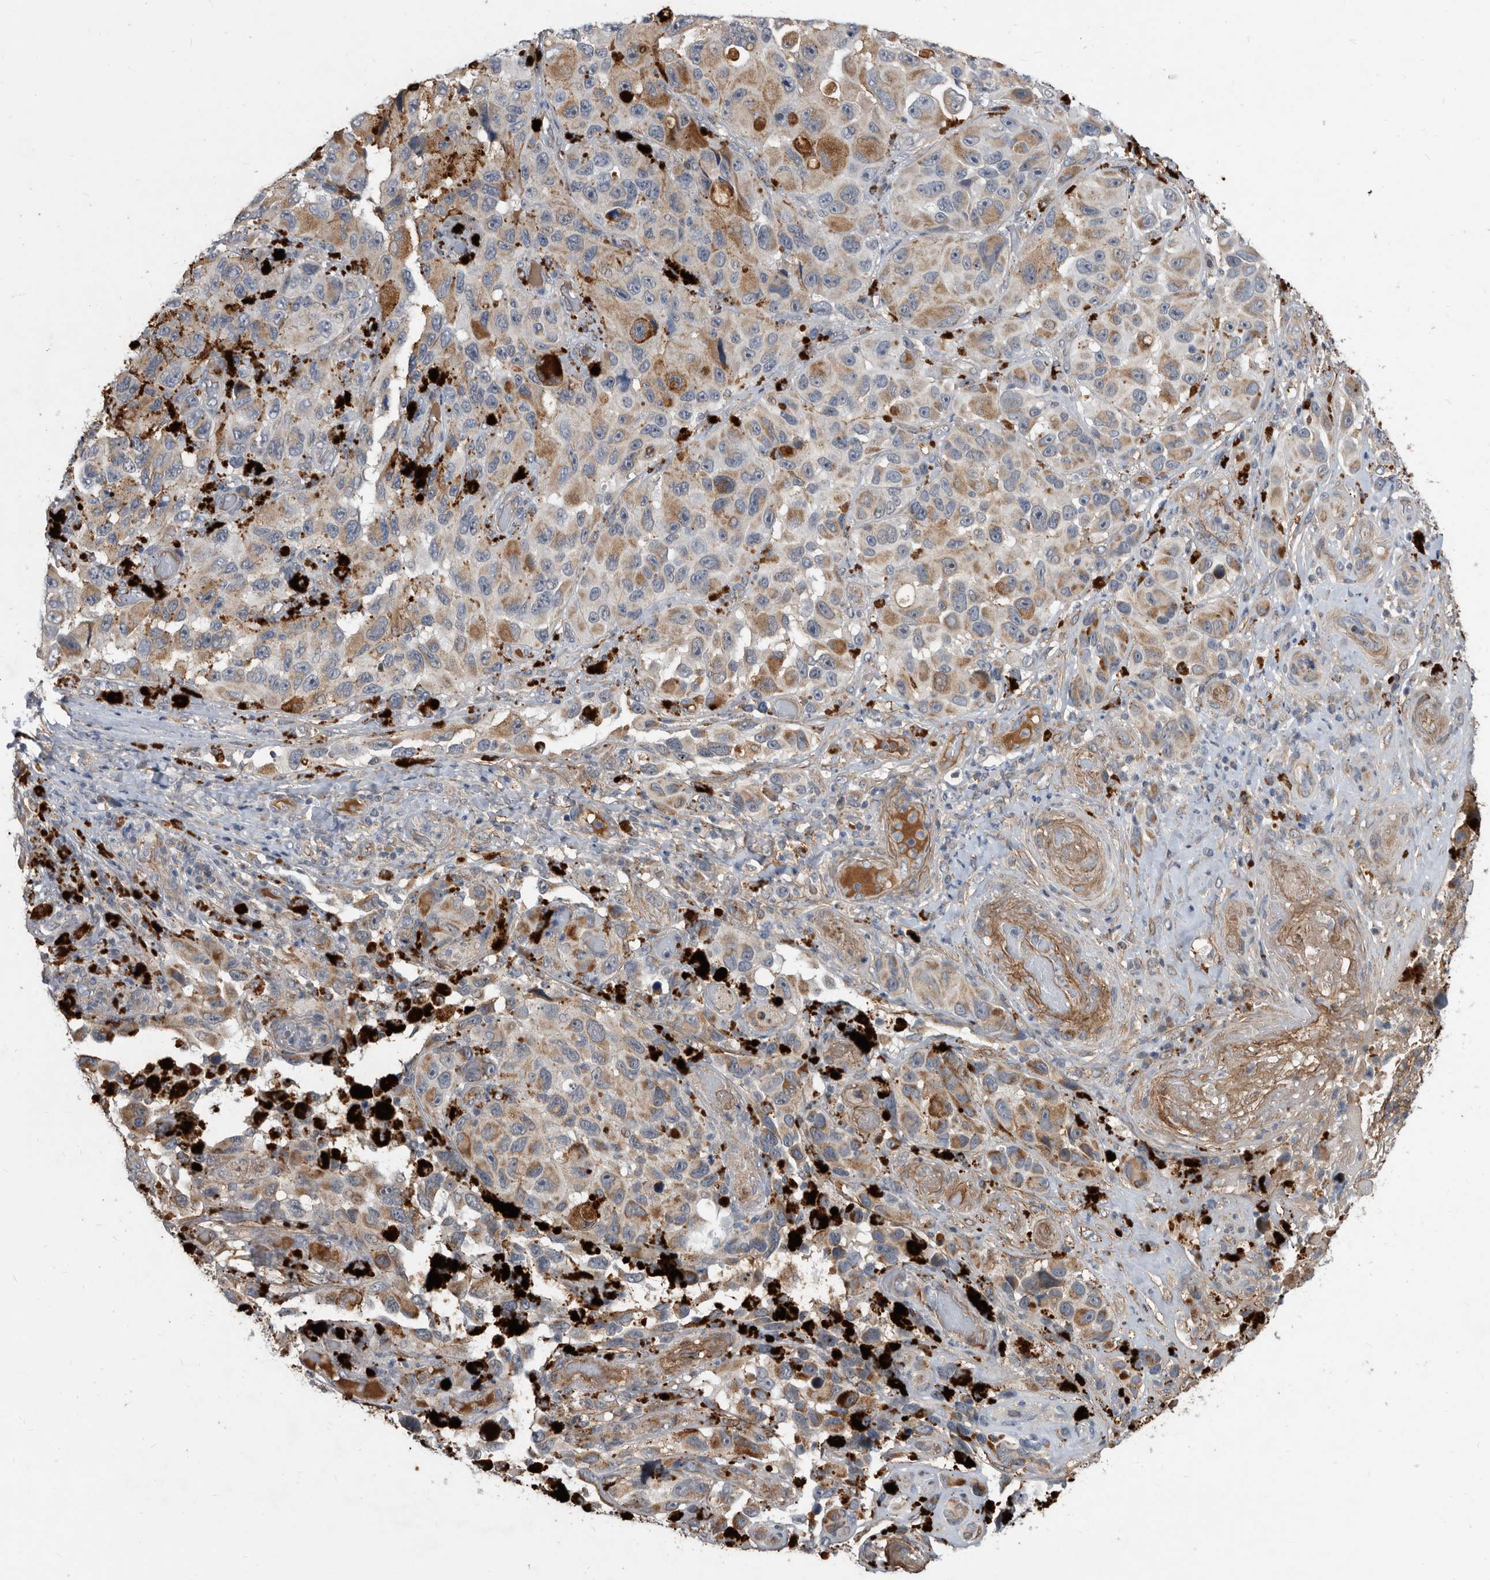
{"staining": {"intensity": "weak", "quantity": "<25%", "location": "cytoplasmic/membranous"}, "tissue": "melanoma", "cell_type": "Tumor cells", "image_type": "cancer", "snomed": [{"axis": "morphology", "description": "Malignant melanoma, NOS"}, {"axis": "topography", "description": "Skin"}], "caption": "Melanoma was stained to show a protein in brown. There is no significant expression in tumor cells.", "gene": "PI15", "patient": {"sex": "female", "age": 73}}